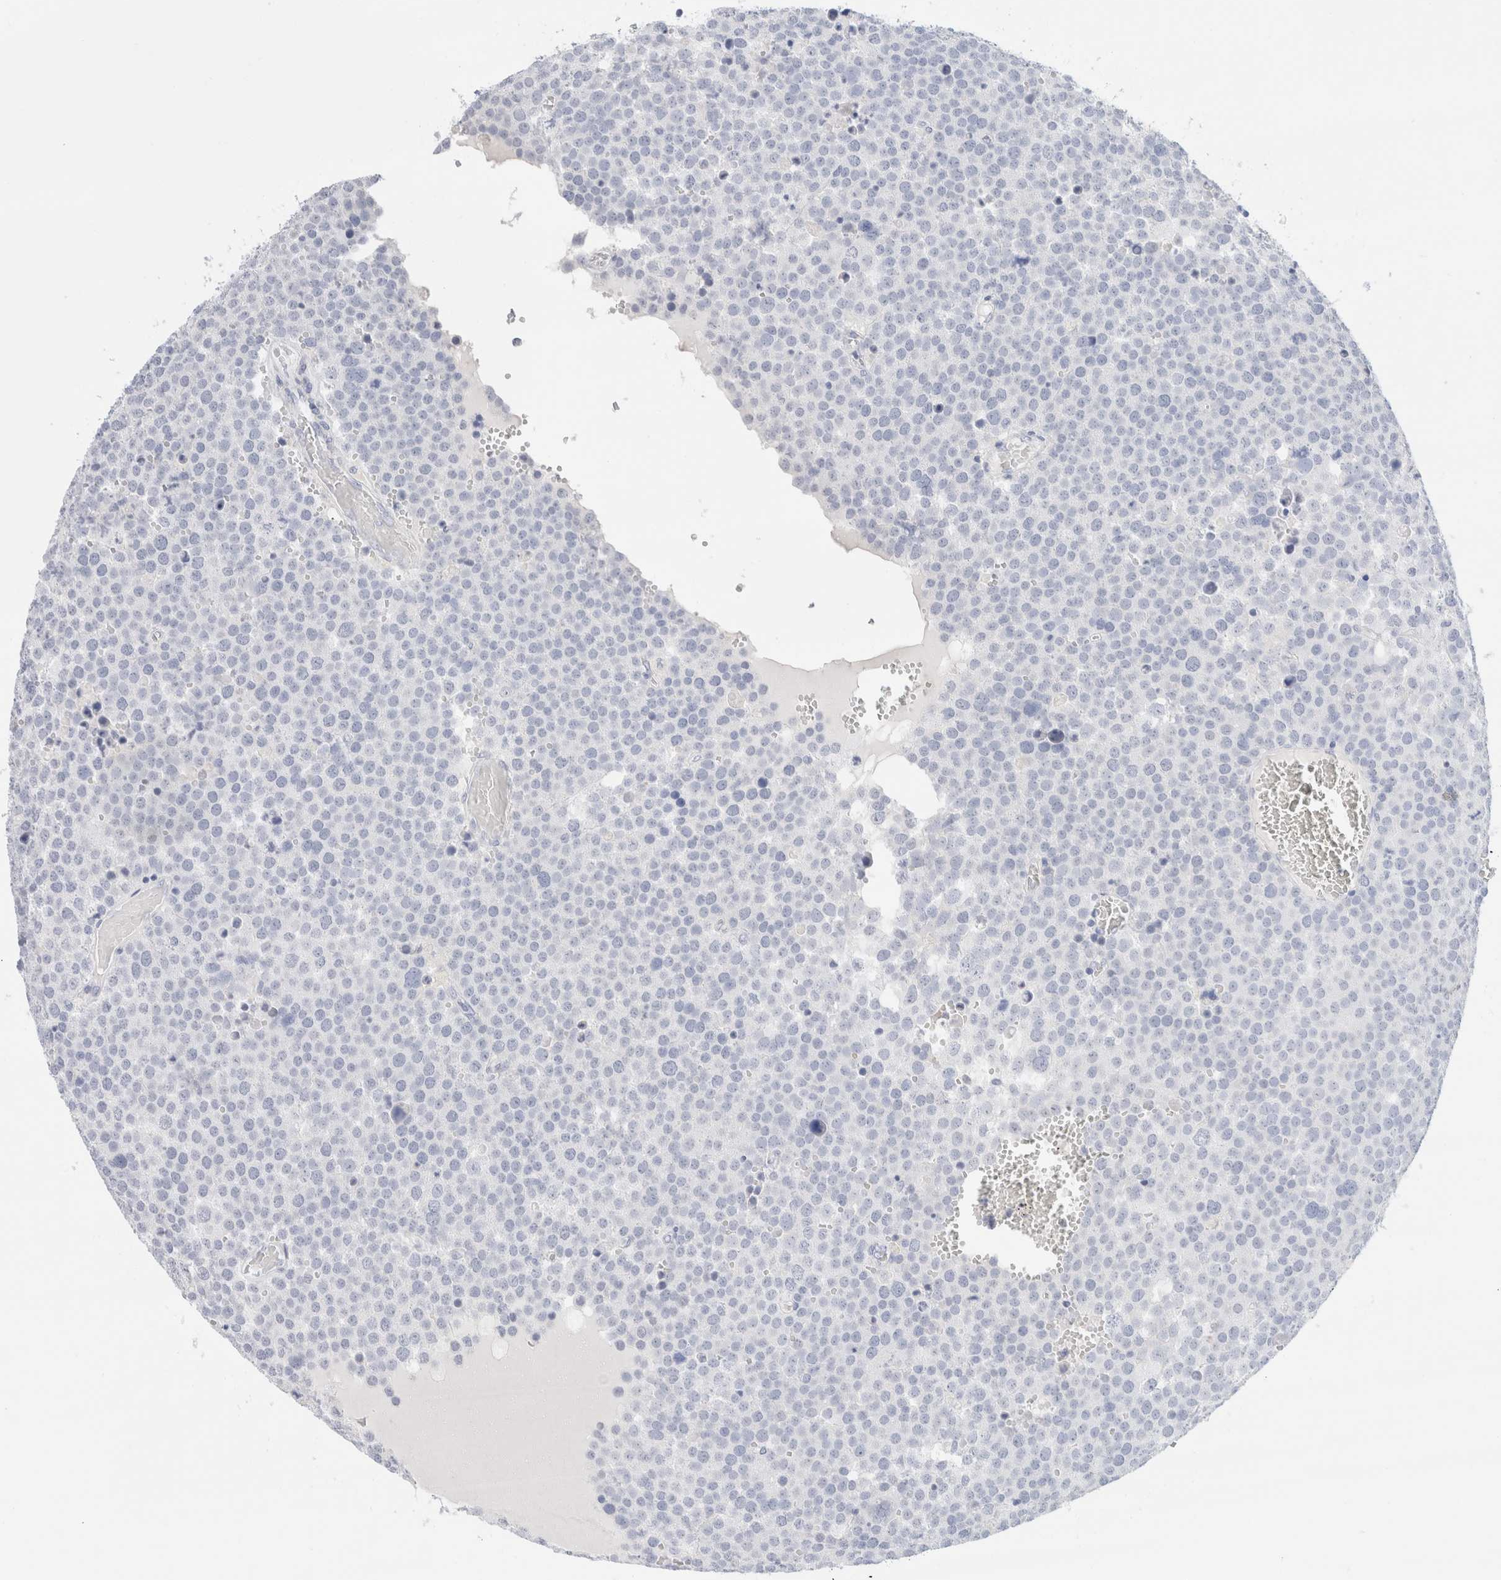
{"staining": {"intensity": "negative", "quantity": "none", "location": "none"}, "tissue": "testis cancer", "cell_type": "Tumor cells", "image_type": "cancer", "snomed": [{"axis": "morphology", "description": "Seminoma, NOS"}, {"axis": "topography", "description": "Testis"}], "caption": "Tumor cells are negative for brown protein staining in testis cancer (seminoma). (DAB immunohistochemistry visualized using brightfield microscopy, high magnification).", "gene": "GADD45G", "patient": {"sex": "male", "age": 71}}